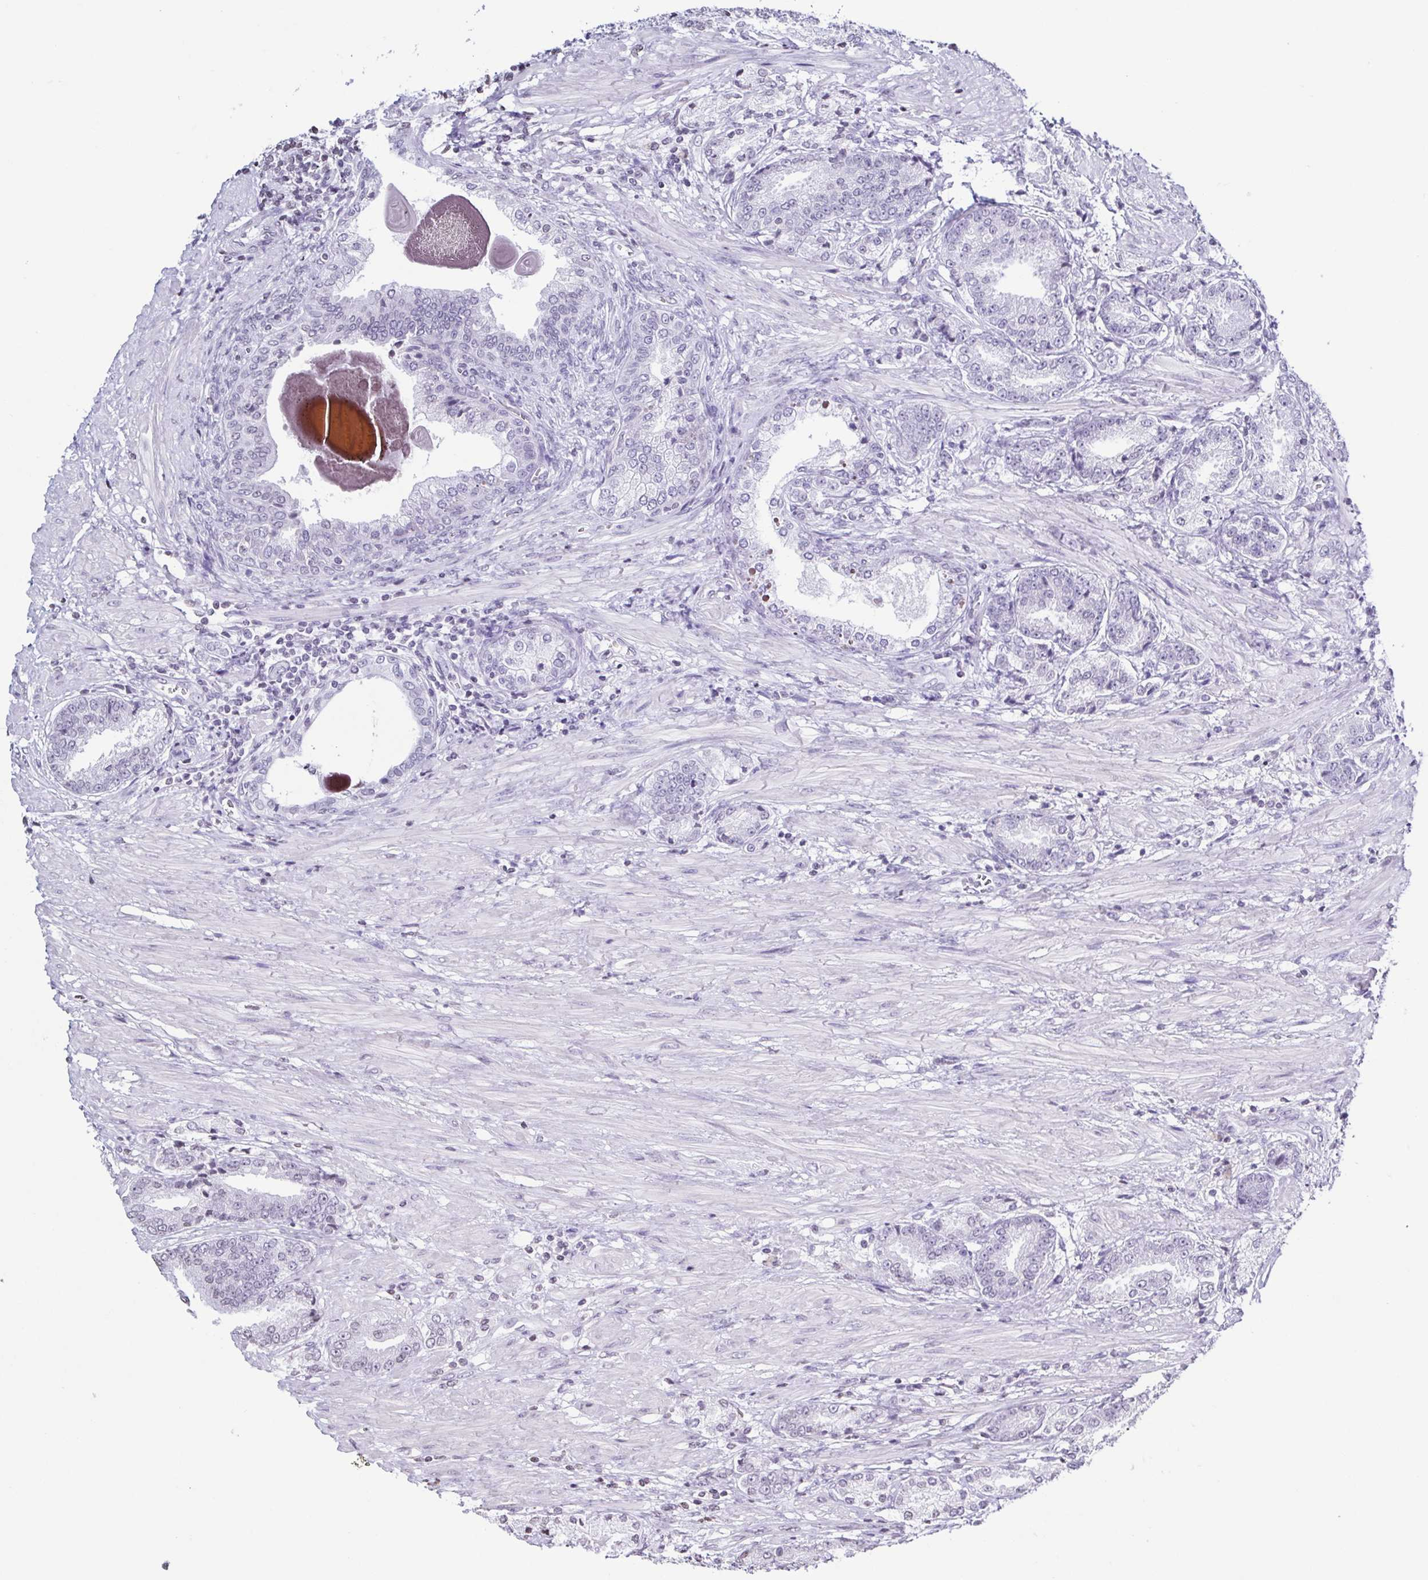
{"staining": {"intensity": "negative", "quantity": "none", "location": "none"}, "tissue": "prostate cancer", "cell_type": "Tumor cells", "image_type": "cancer", "snomed": [{"axis": "morphology", "description": "Adenocarcinoma, High grade"}, {"axis": "topography", "description": "Prostate and seminal vesicle, NOS"}], "caption": "A photomicrograph of prostate cancer (adenocarcinoma (high-grade)) stained for a protein displays no brown staining in tumor cells.", "gene": "VCY1B", "patient": {"sex": "male", "age": 61}}